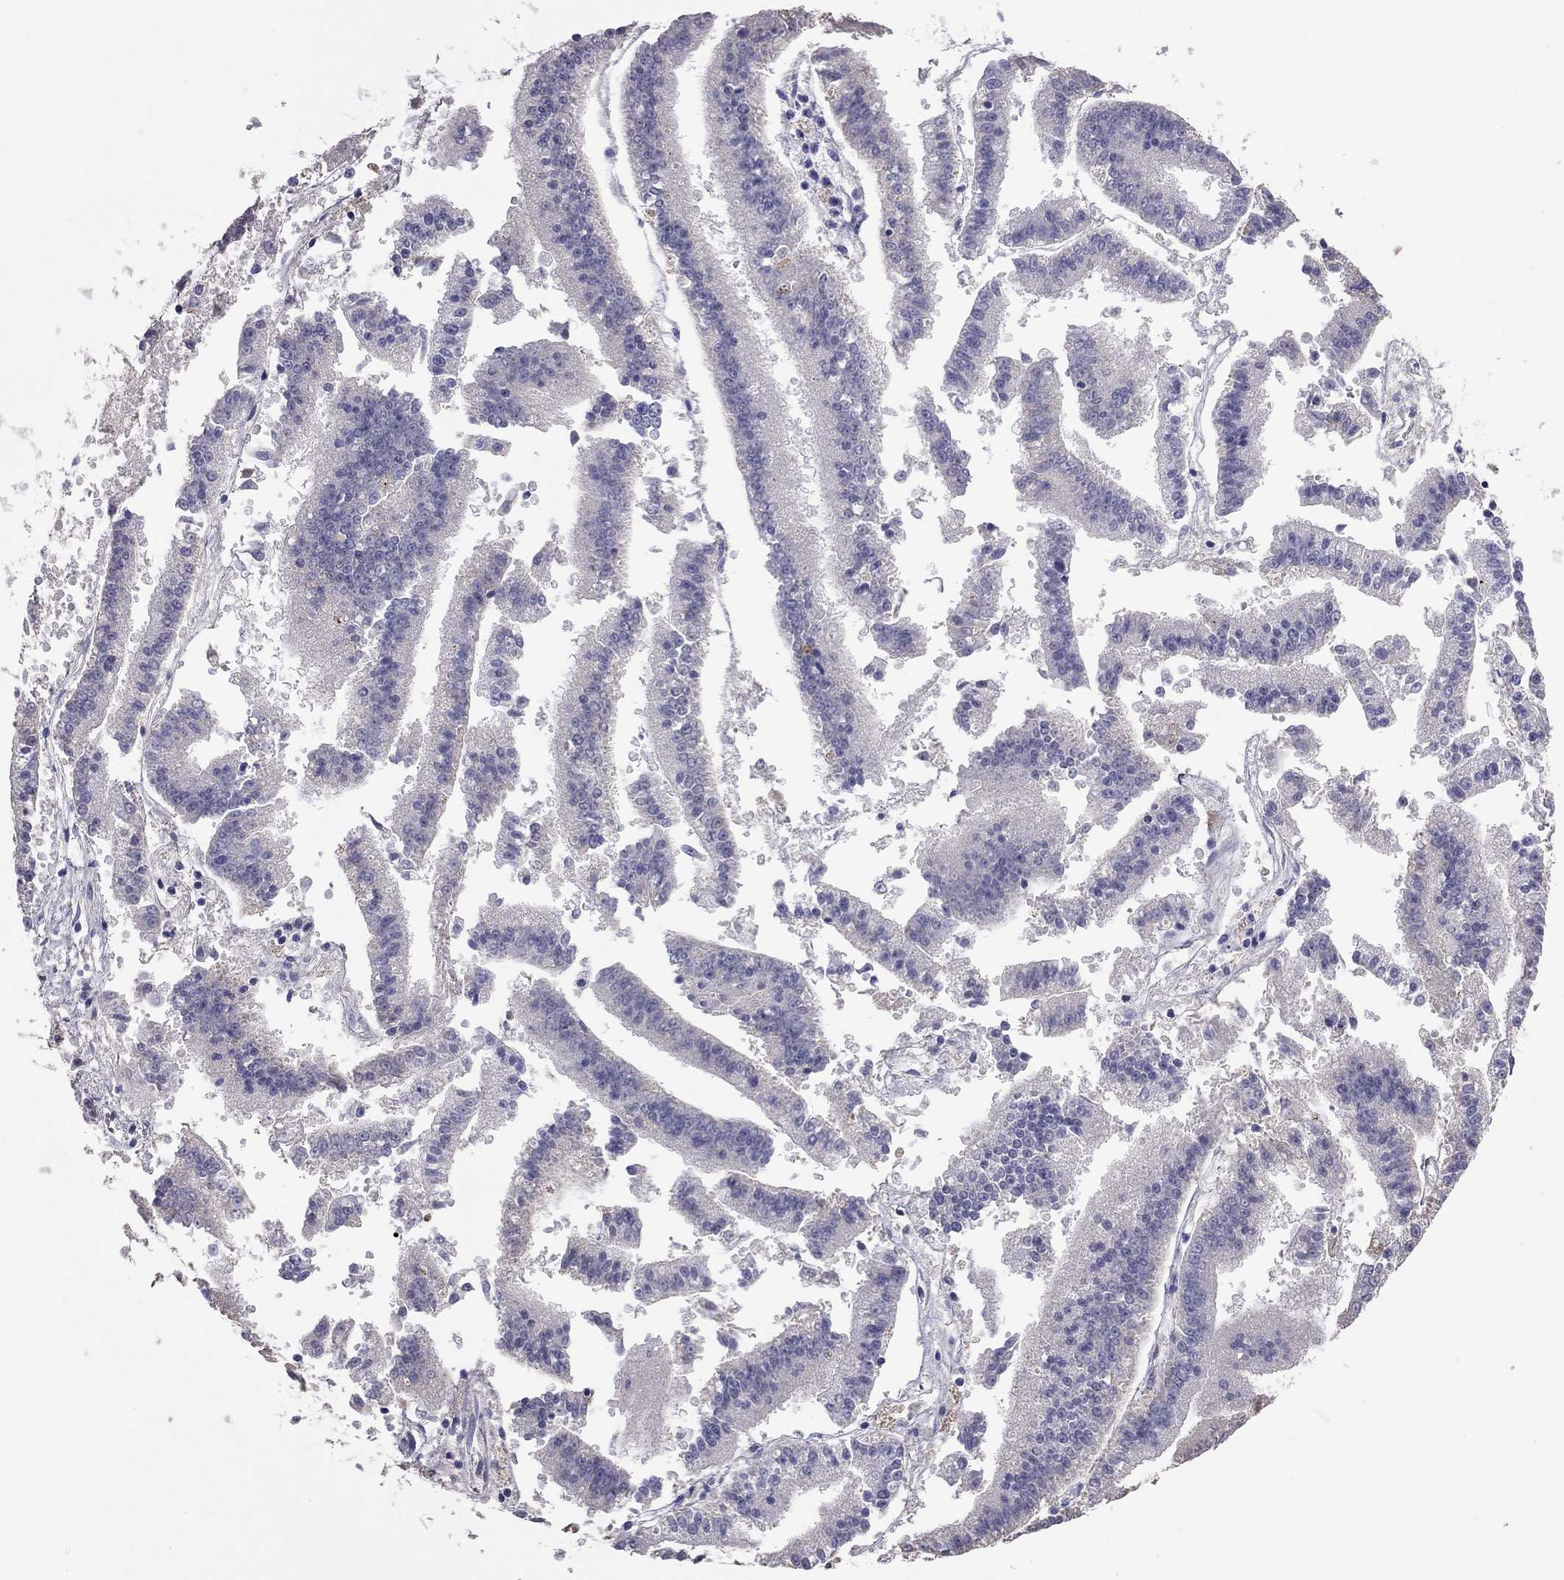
{"staining": {"intensity": "negative", "quantity": "none", "location": "none"}, "tissue": "endometrial cancer", "cell_type": "Tumor cells", "image_type": "cancer", "snomed": [{"axis": "morphology", "description": "Adenocarcinoma, NOS"}, {"axis": "topography", "description": "Endometrium"}], "caption": "Immunohistochemistry (IHC) histopathology image of endometrial cancer (adenocarcinoma) stained for a protein (brown), which exhibits no positivity in tumor cells.", "gene": "FEZ1", "patient": {"sex": "female", "age": 66}}